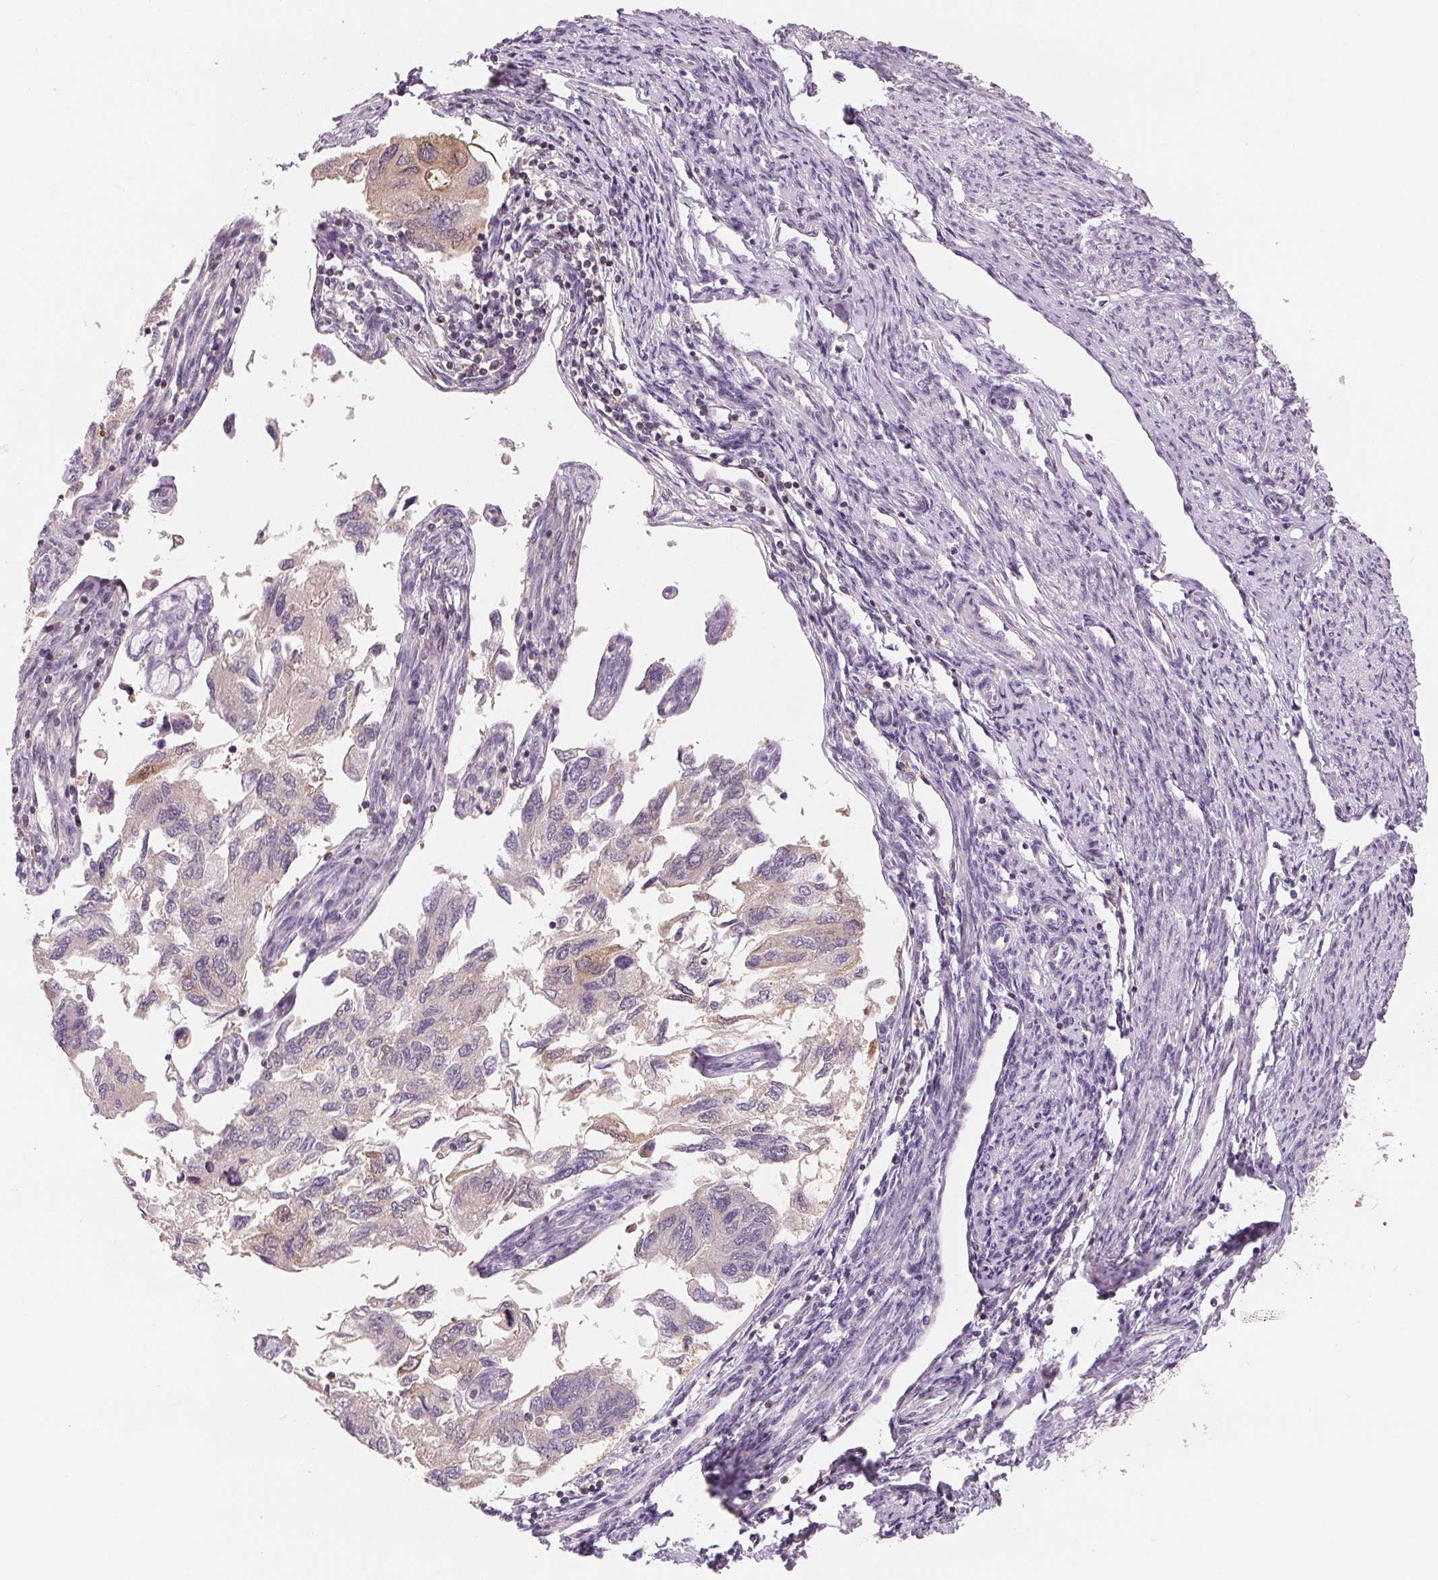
{"staining": {"intensity": "weak", "quantity": "<25%", "location": "cytoplasmic/membranous"}, "tissue": "endometrial cancer", "cell_type": "Tumor cells", "image_type": "cancer", "snomed": [{"axis": "morphology", "description": "Carcinoma, NOS"}, {"axis": "topography", "description": "Uterus"}], "caption": "Histopathology image shows no protein staining in tumor cells of carcinoma (endometrial) tissue. Brightfield microscopy of IHC stained with DAB (3,3'-diaminobenzidine) (brown) and hematoxylin (blue), captured at high magnification.", "gene": "VTCN1", "patient": {"sex": "female", "age": 76}}